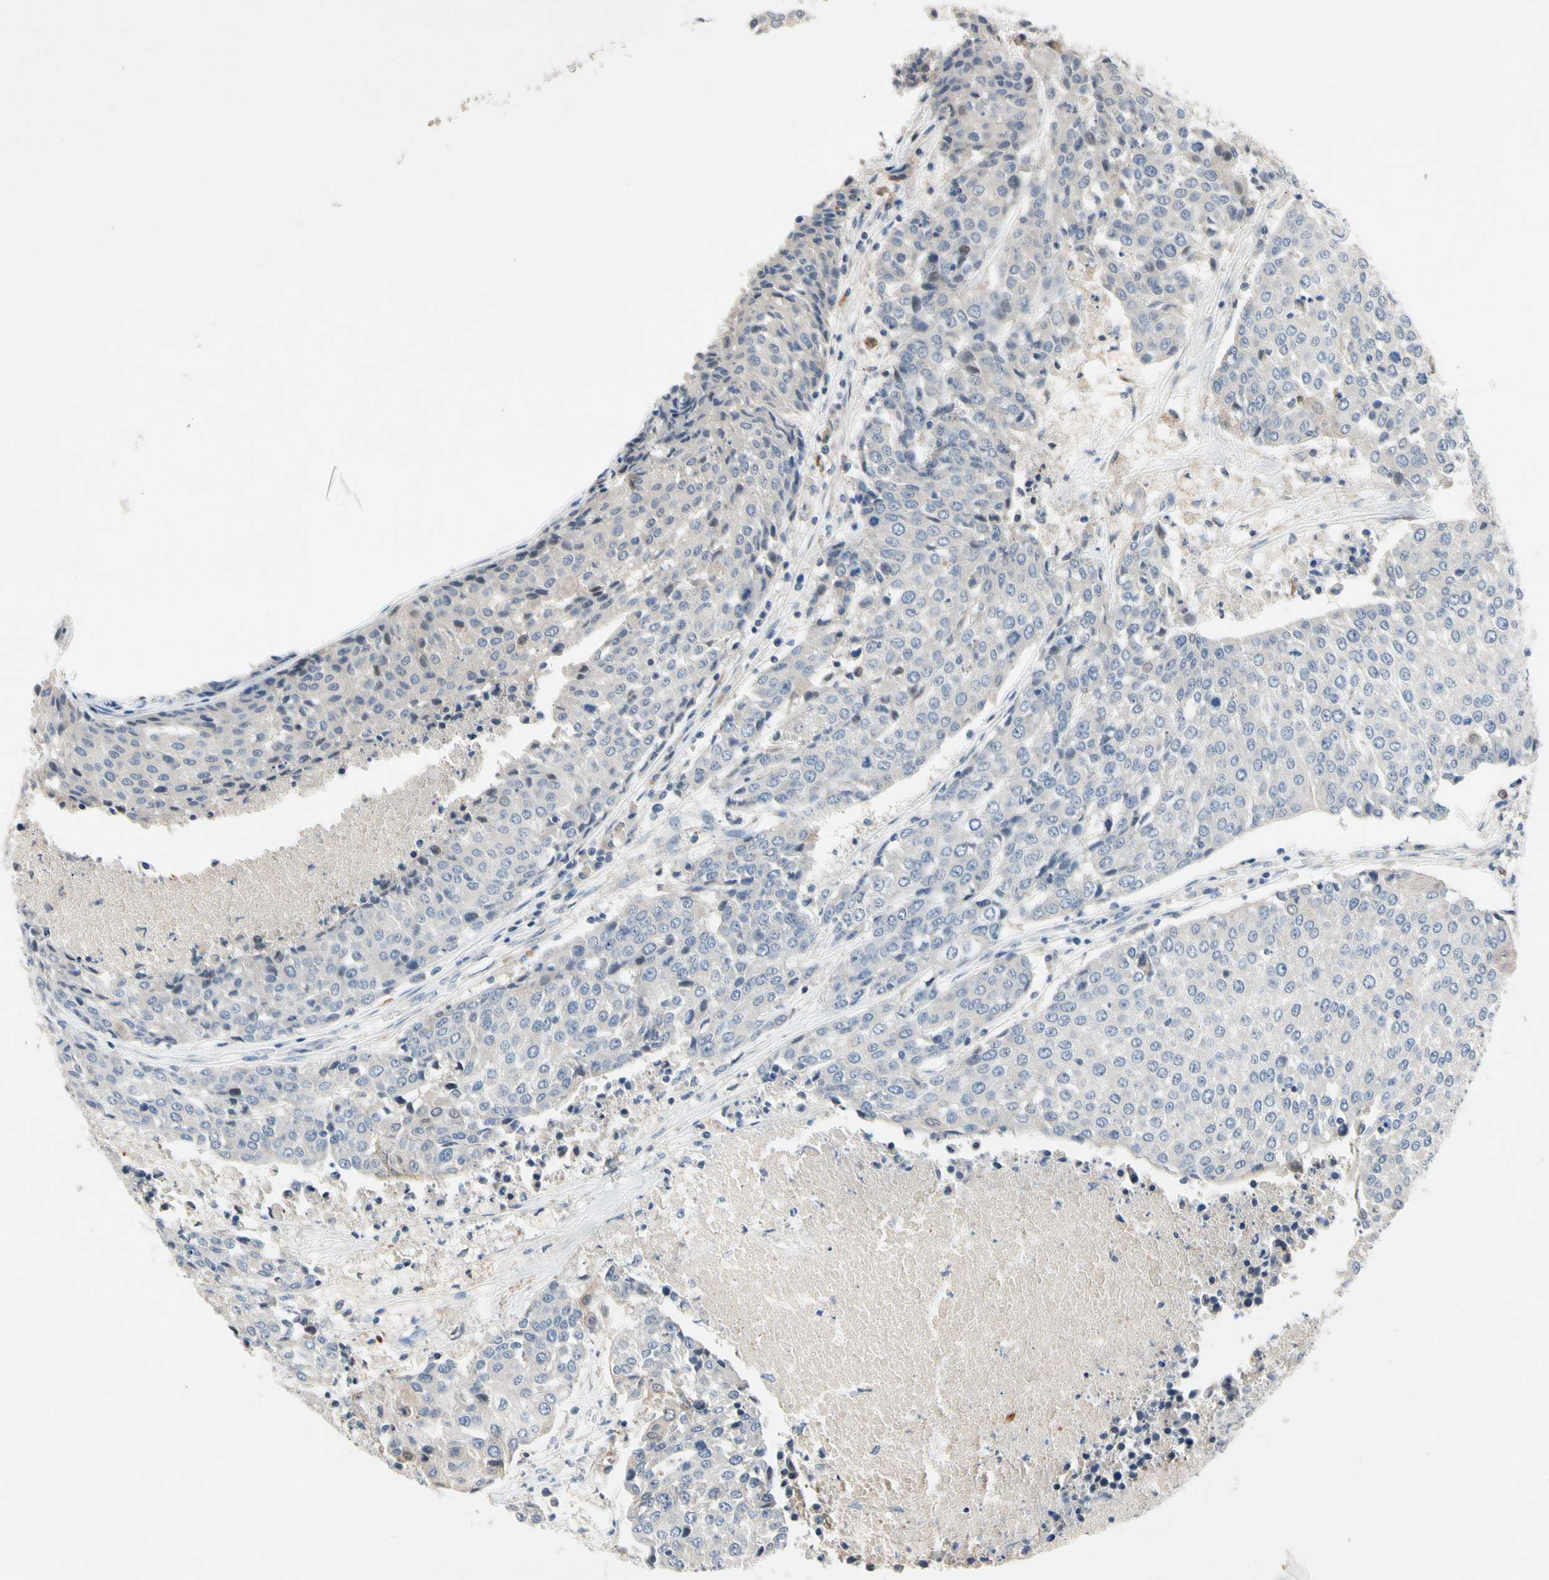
{"staining": {"intensity": "negative", "quantity": "none", "location": "none"}, "tissue": "urothelial cancer", "cell_type": "Tumor cells", "image_type": "cancer", "snomed": [{"axis": "morphology", "description": "Urothelial carcinoma, High grade"}, {"axis": "topography", "description": "Urinary bladder"}], "caption": "Human urothelial carcinoma (high-grade) stained for a protein using IHC displays no positivity in tumor cells.", "gene": "GAS6", "patient": {"sex": "female", "age": 85}}